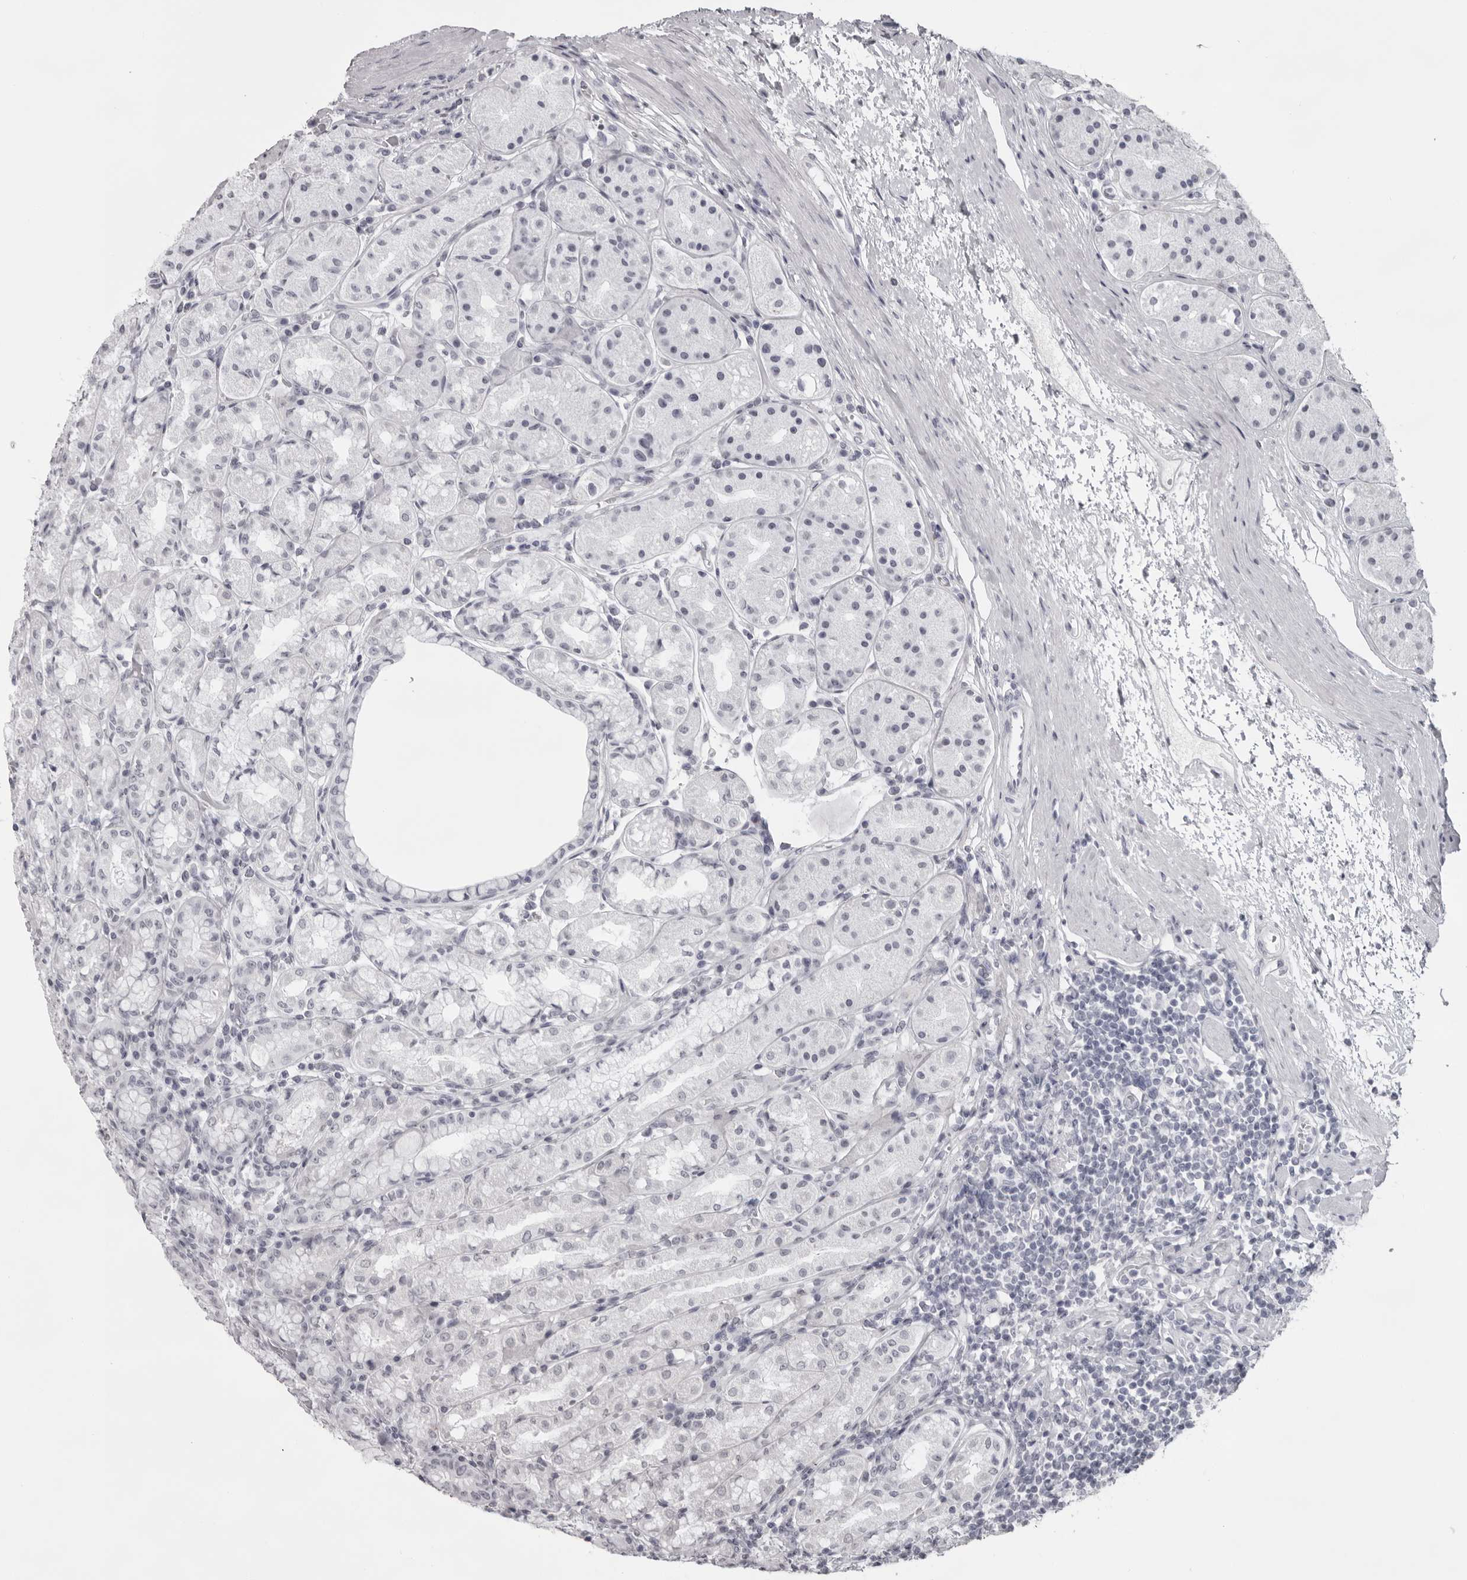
{"staining": {"intensity": "negative", "quantity": "none", "location": "none"}, "tissue": "stomach", "cell_type": "Glandular cells", "image_type": "normal", "snomed": [{"axis": "morphology", "description": "Normal tissue, NOS"}, {"axis": "topography", "description": "Stomach"}, {"axis": "topography", "description": "Stomach, lower"}], "caption": "Glandular cells are negative for brown protein staining in benign stomach. Nuclei are stained in blue.", "gene": "NUDT18", "patient": {"sex": "female", "age": 56}}